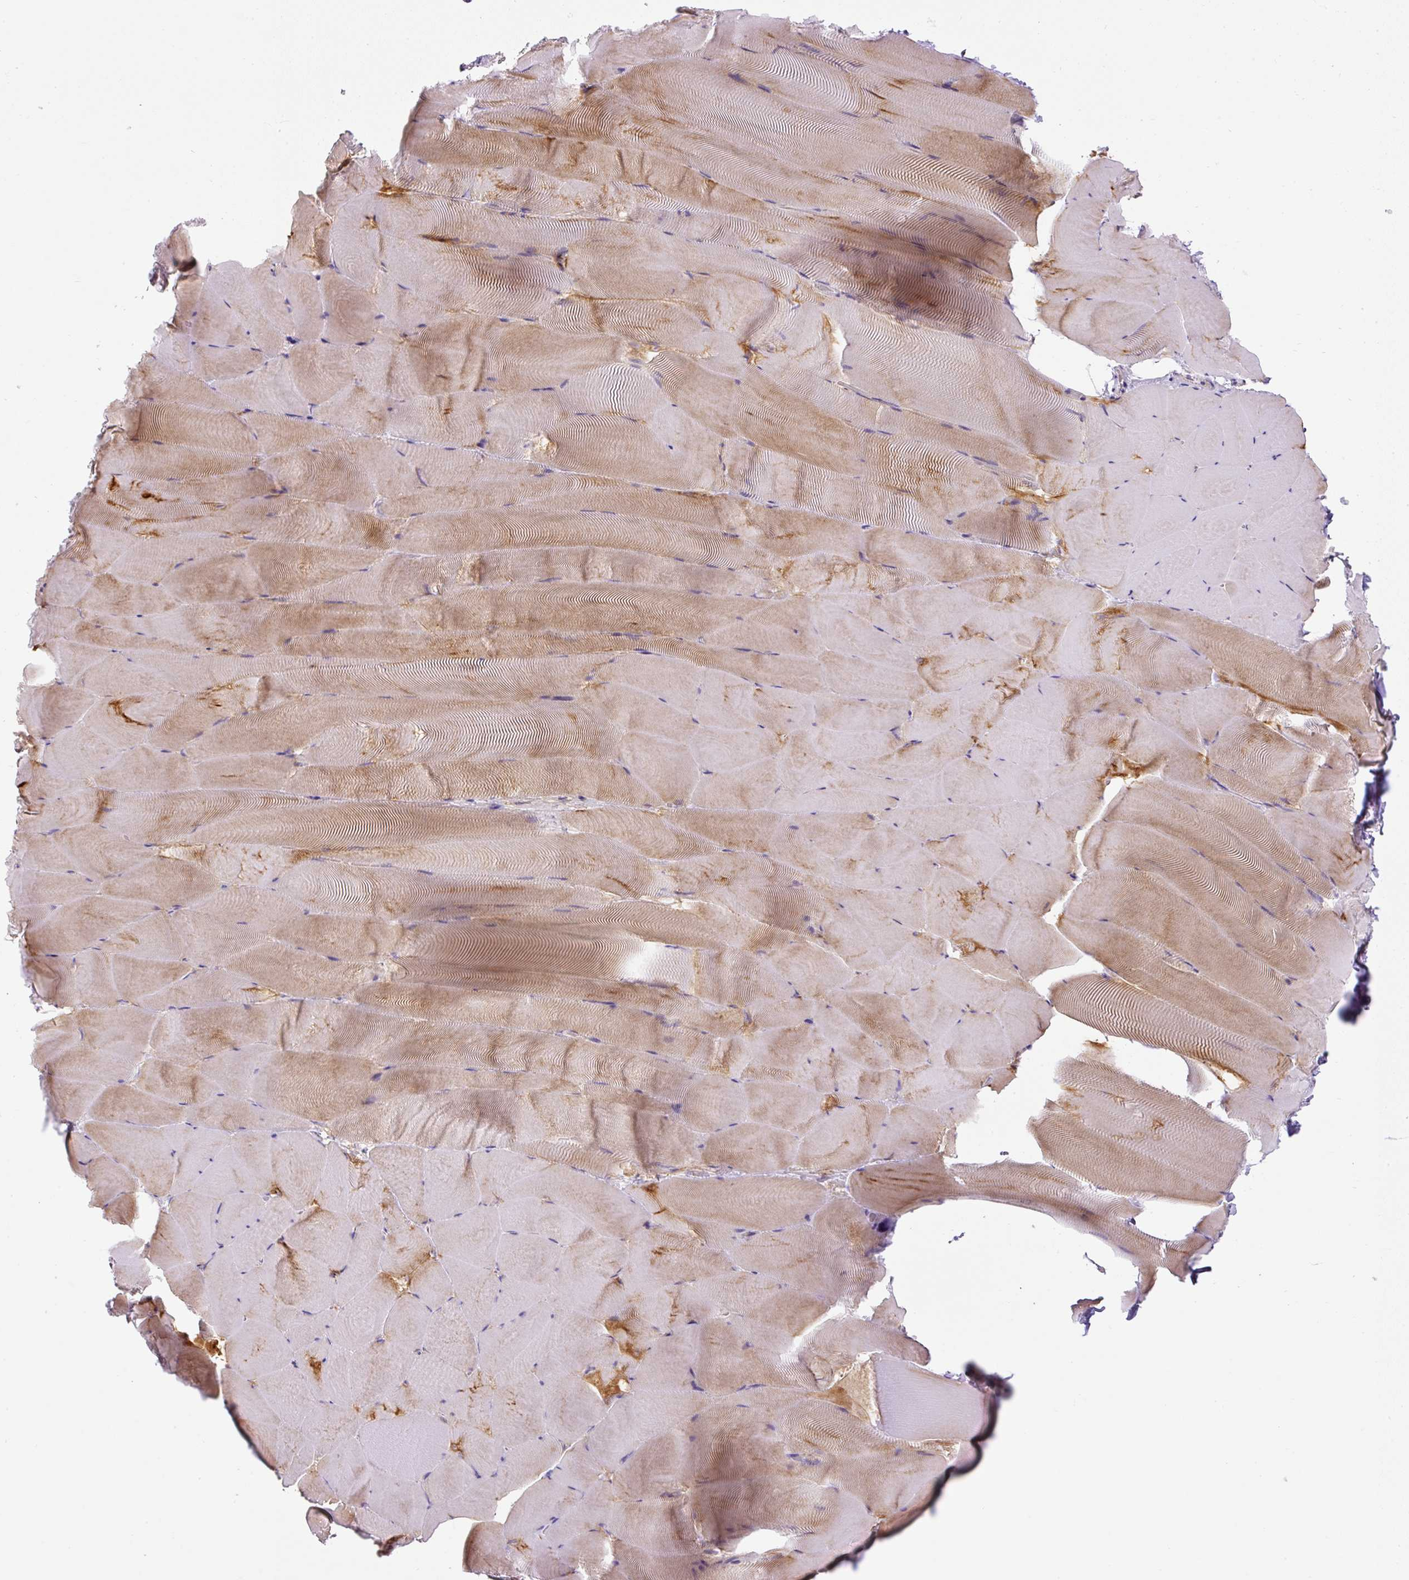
{"staining": {"intensity": "moderate", "quantity": "<25%", "location": "cytoplasmic/membranous"}, "tissue": "skeletal muscle", "cell_type": "Myocytes", "image_type": "normal", "snomed": [{"axis": "morphology", "description": "Normal tissue, NOS"}, {"axis": "topography", "description": "Skeletal muscle"}], "caption": "A photomicrograph showing moderate cytoplasmic/membranous expression in approximately <25% of myocytes in unremarkable skeletal muscle, as visualized by brown immunohistochemical staining.", "gene": "ZNF596", "patient": {"sex": "female", "age": 64}}